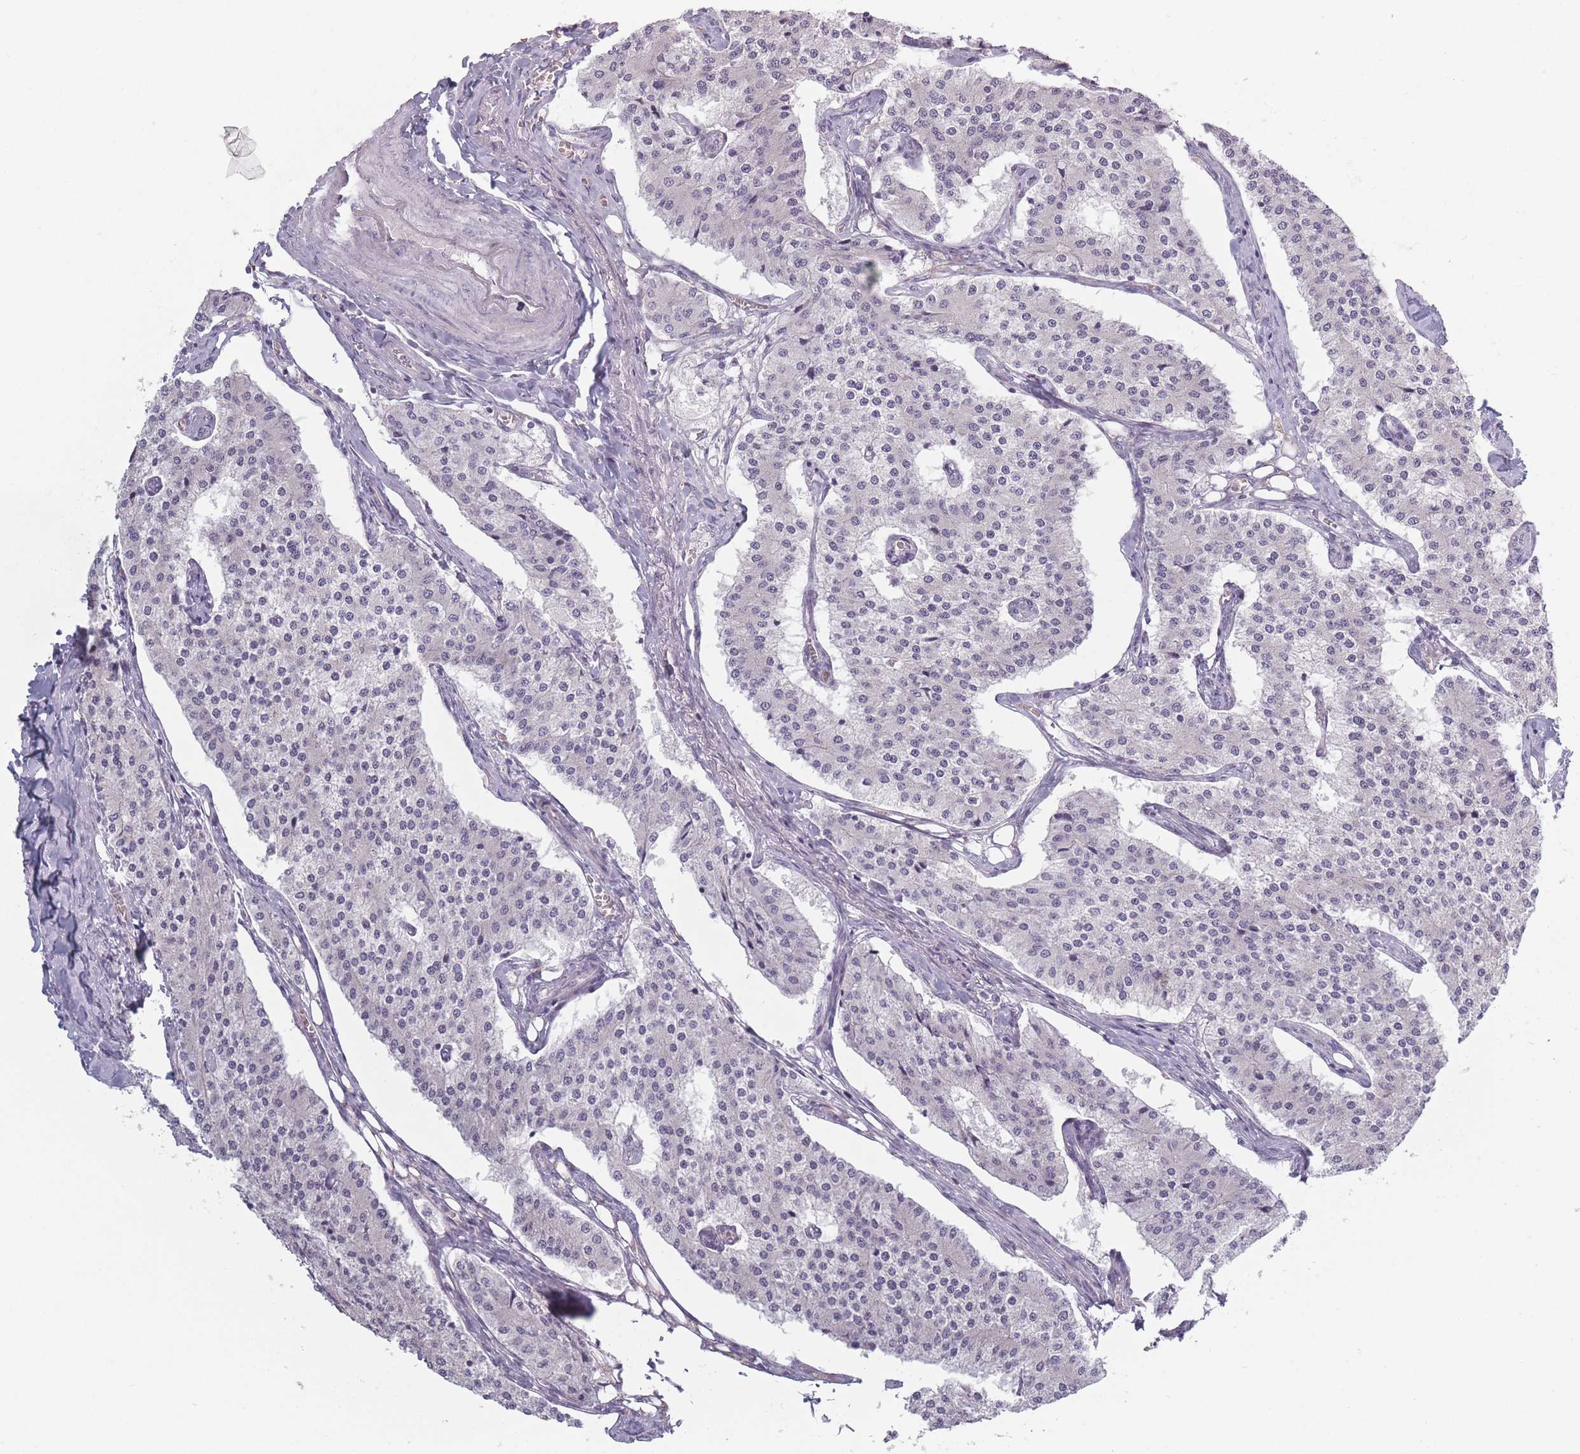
{"staining": {"intensity": "negative", "quantity": "none", "location": "none"}, "tissue": "carcinoid", "cell_type": "Tumor cells", "image_type": "cancer", "snomed": [{"axis": "morphology", "description": "Carcinoid, malignant, NOS"}, {"axis": "topography", "description": "Colon"}], "caption": "Carcinoid (malignant) stained for a protein using immunohistochemistry reveals no staining tumor cells.", "gene": "RASL10B", "patient": {"sex": "female", "age": 52}}